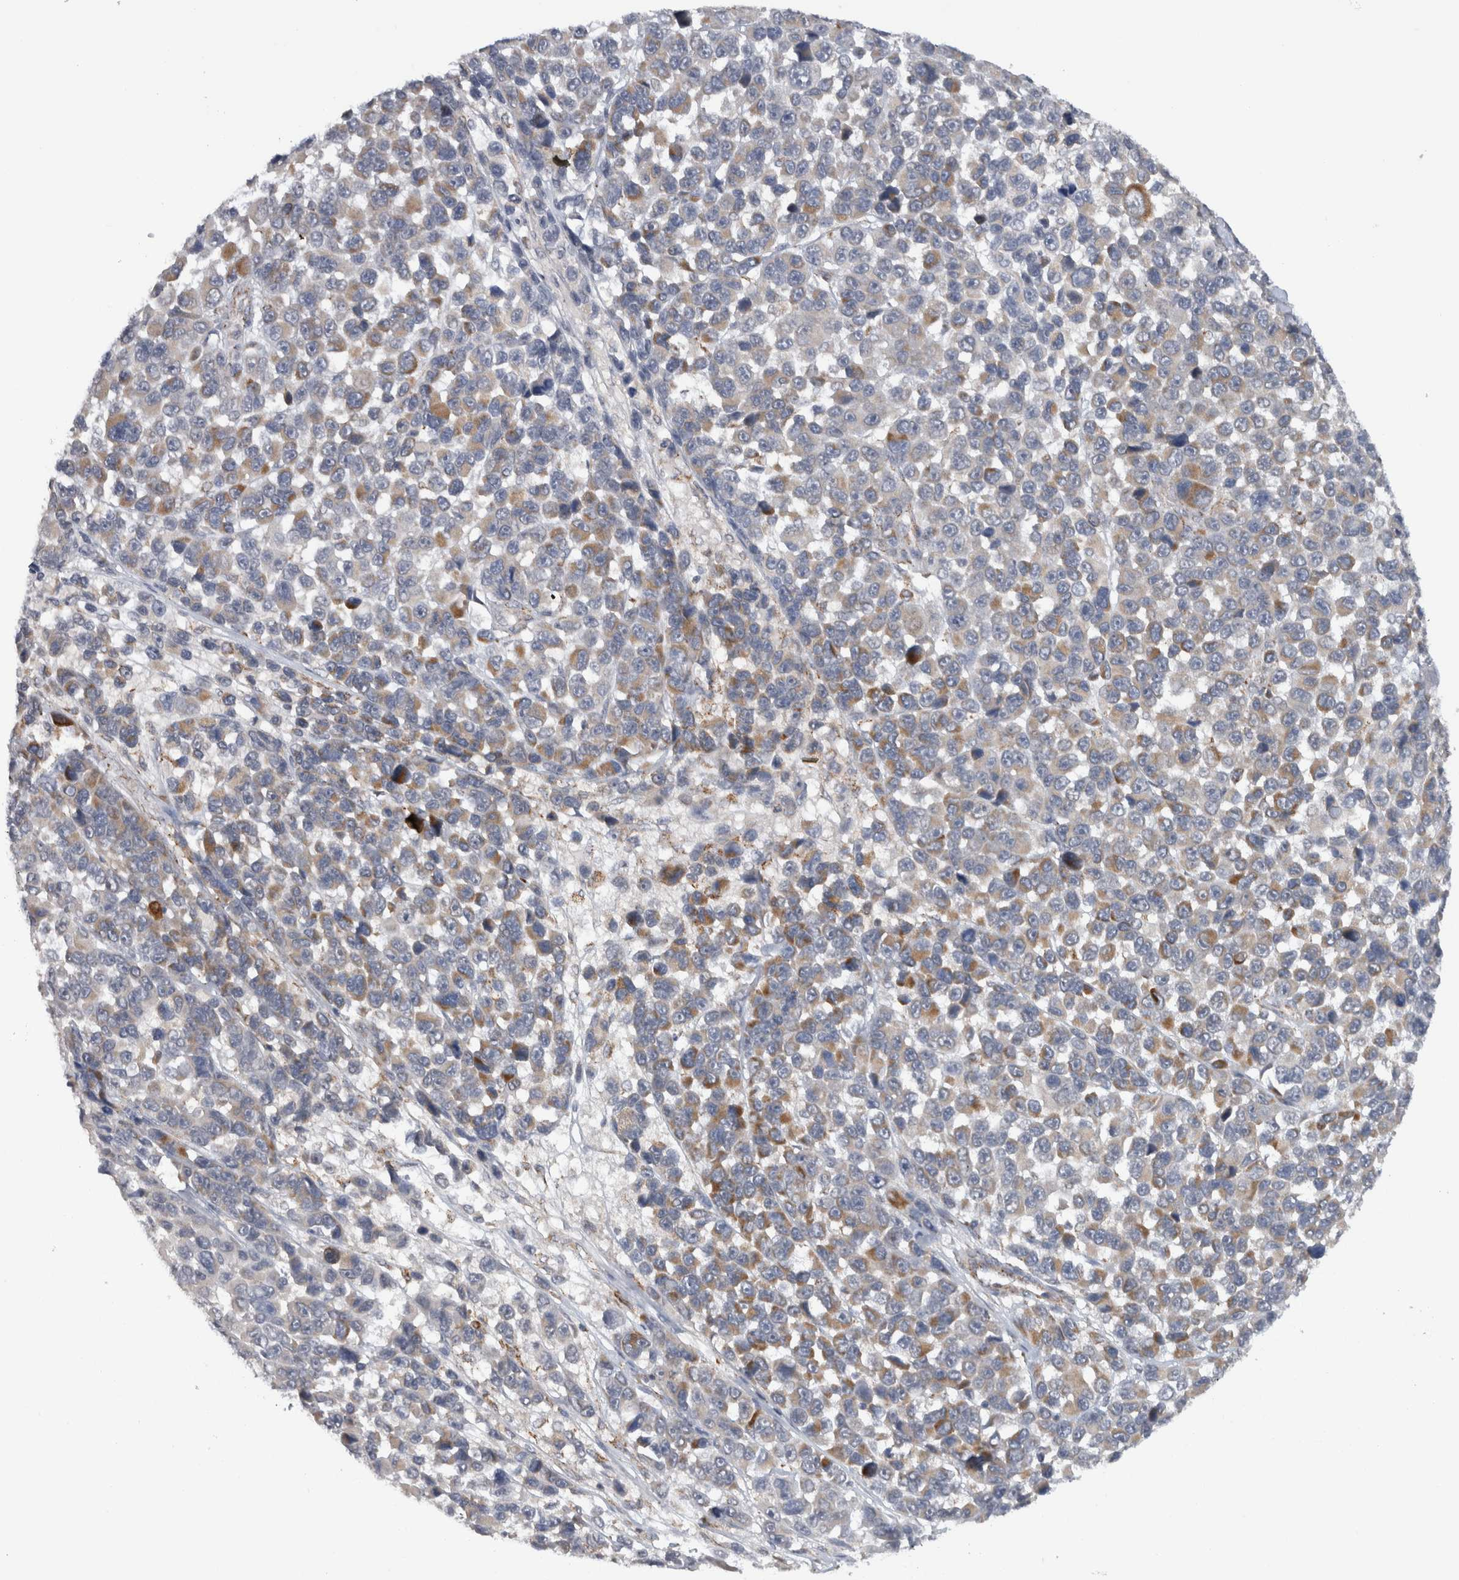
{"staining": {"intensity": "moderate", "quantity": "25%-75%", "location": "cytoplasmic/membranous"}, "tissue": "melanoma", "cell_type": "Tumor cells", "image_type": "cancer", "snomed": [{"axis": "morphology", "description": "Malignant melanoma, NOS"}, {"axis": "topography", "description": "Skin"}], "caption": "Immunohistochemistry micrograph of melanoma stained for a protein (brown), which reveals medium levels of moderate cytoplasmic/membranous staining in about 25%-75% of tumor cells.", "gene": "RAB18", "patient": {"sex": "male", "age": 53}}